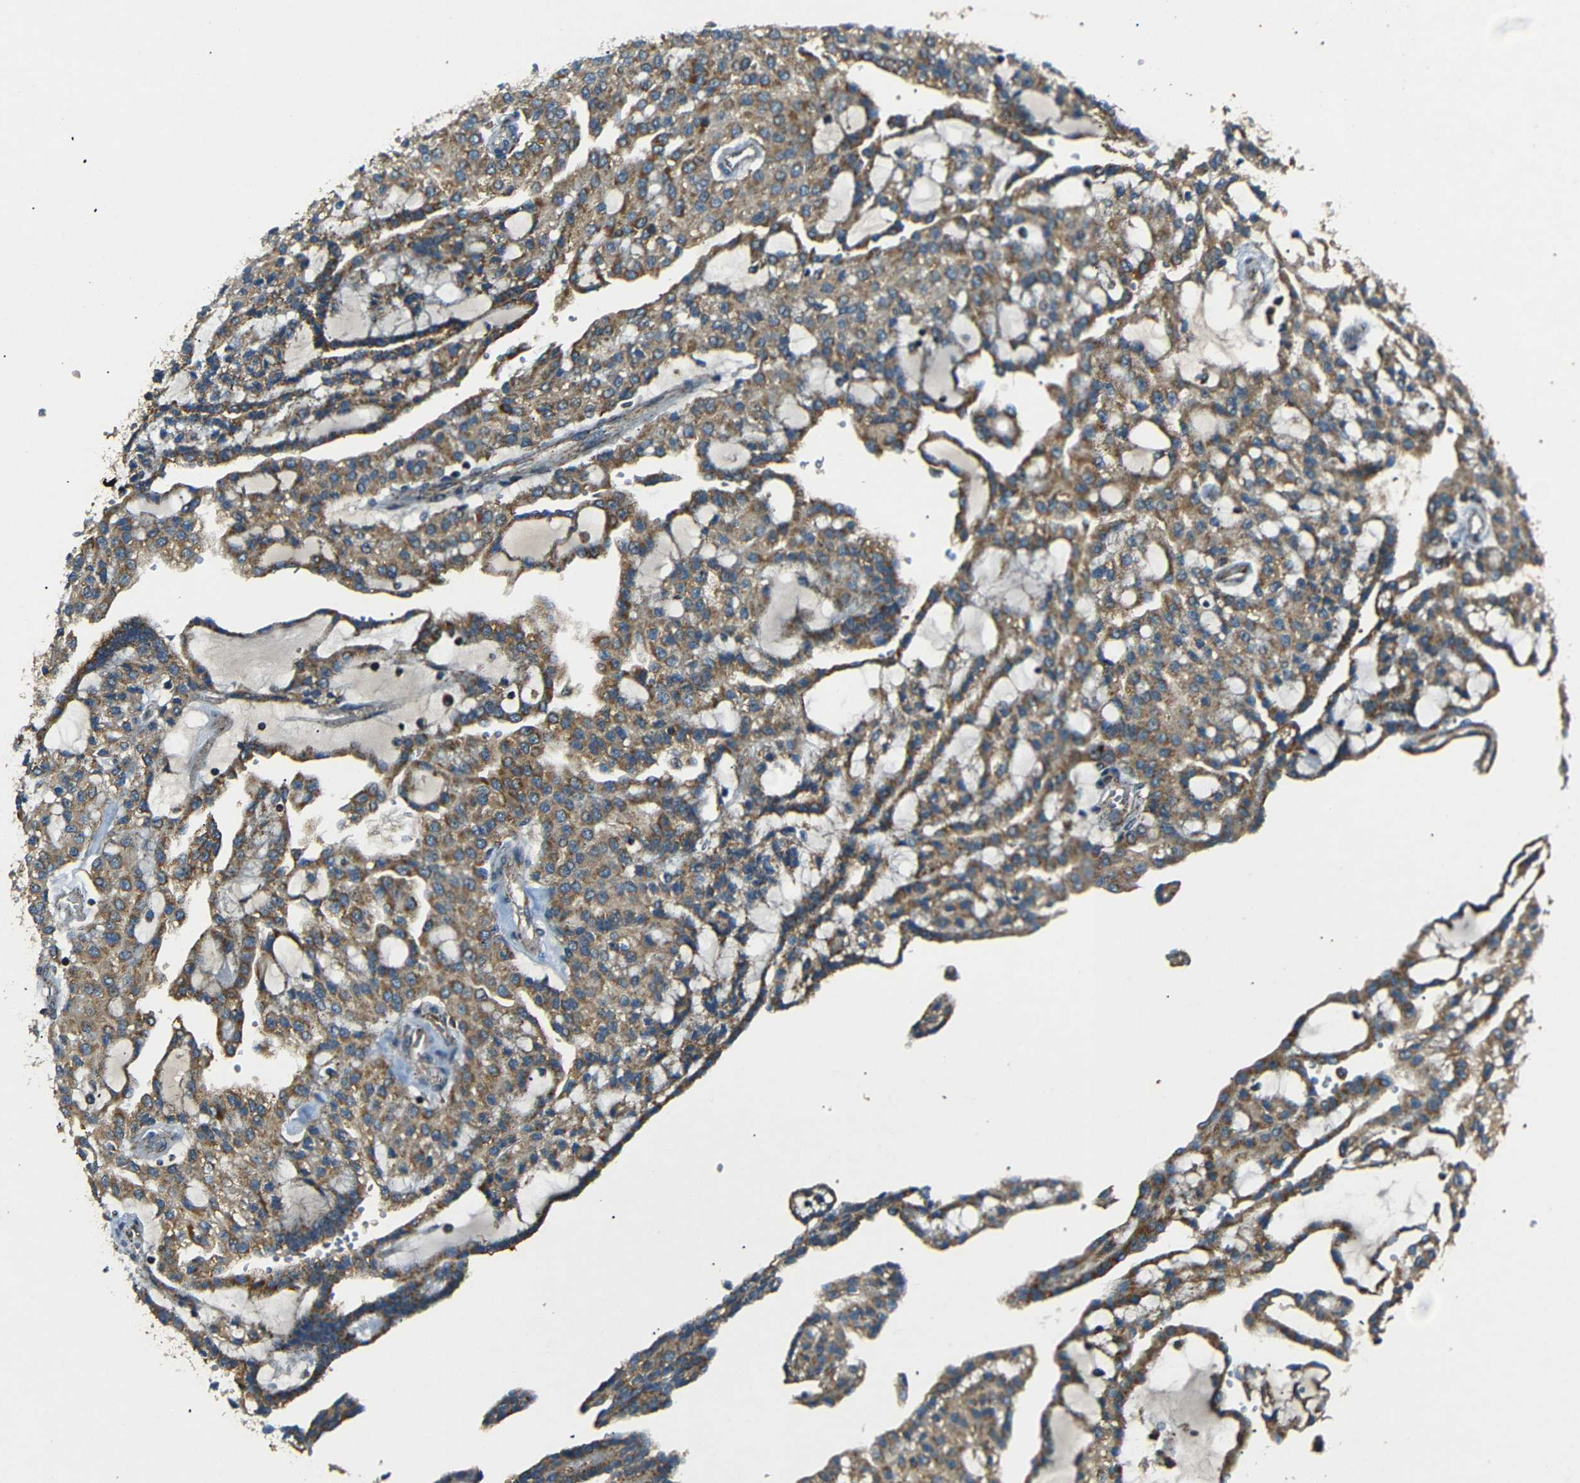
{"staining": {"intensity": "moderate", "quantity": ">75%", "location": "cytoplasmic/membranous"}, "tissue": "renal cancer", "cell_type": "Tumor cells", "image_type": "cancer", "snomed": [{"axis": "morphology", "description": "Adenocarcinoma, NOS"}, {"axis": "topography", "description": "Kidney"}], "caption": "IHC of human adenocarcinoma (renal) displays medium levels of moderate cytoplasmic/membranous staining in about >75% of tumor cells.", "gene": "NETO2", "patient": {"sex": "male", "age": 63}}